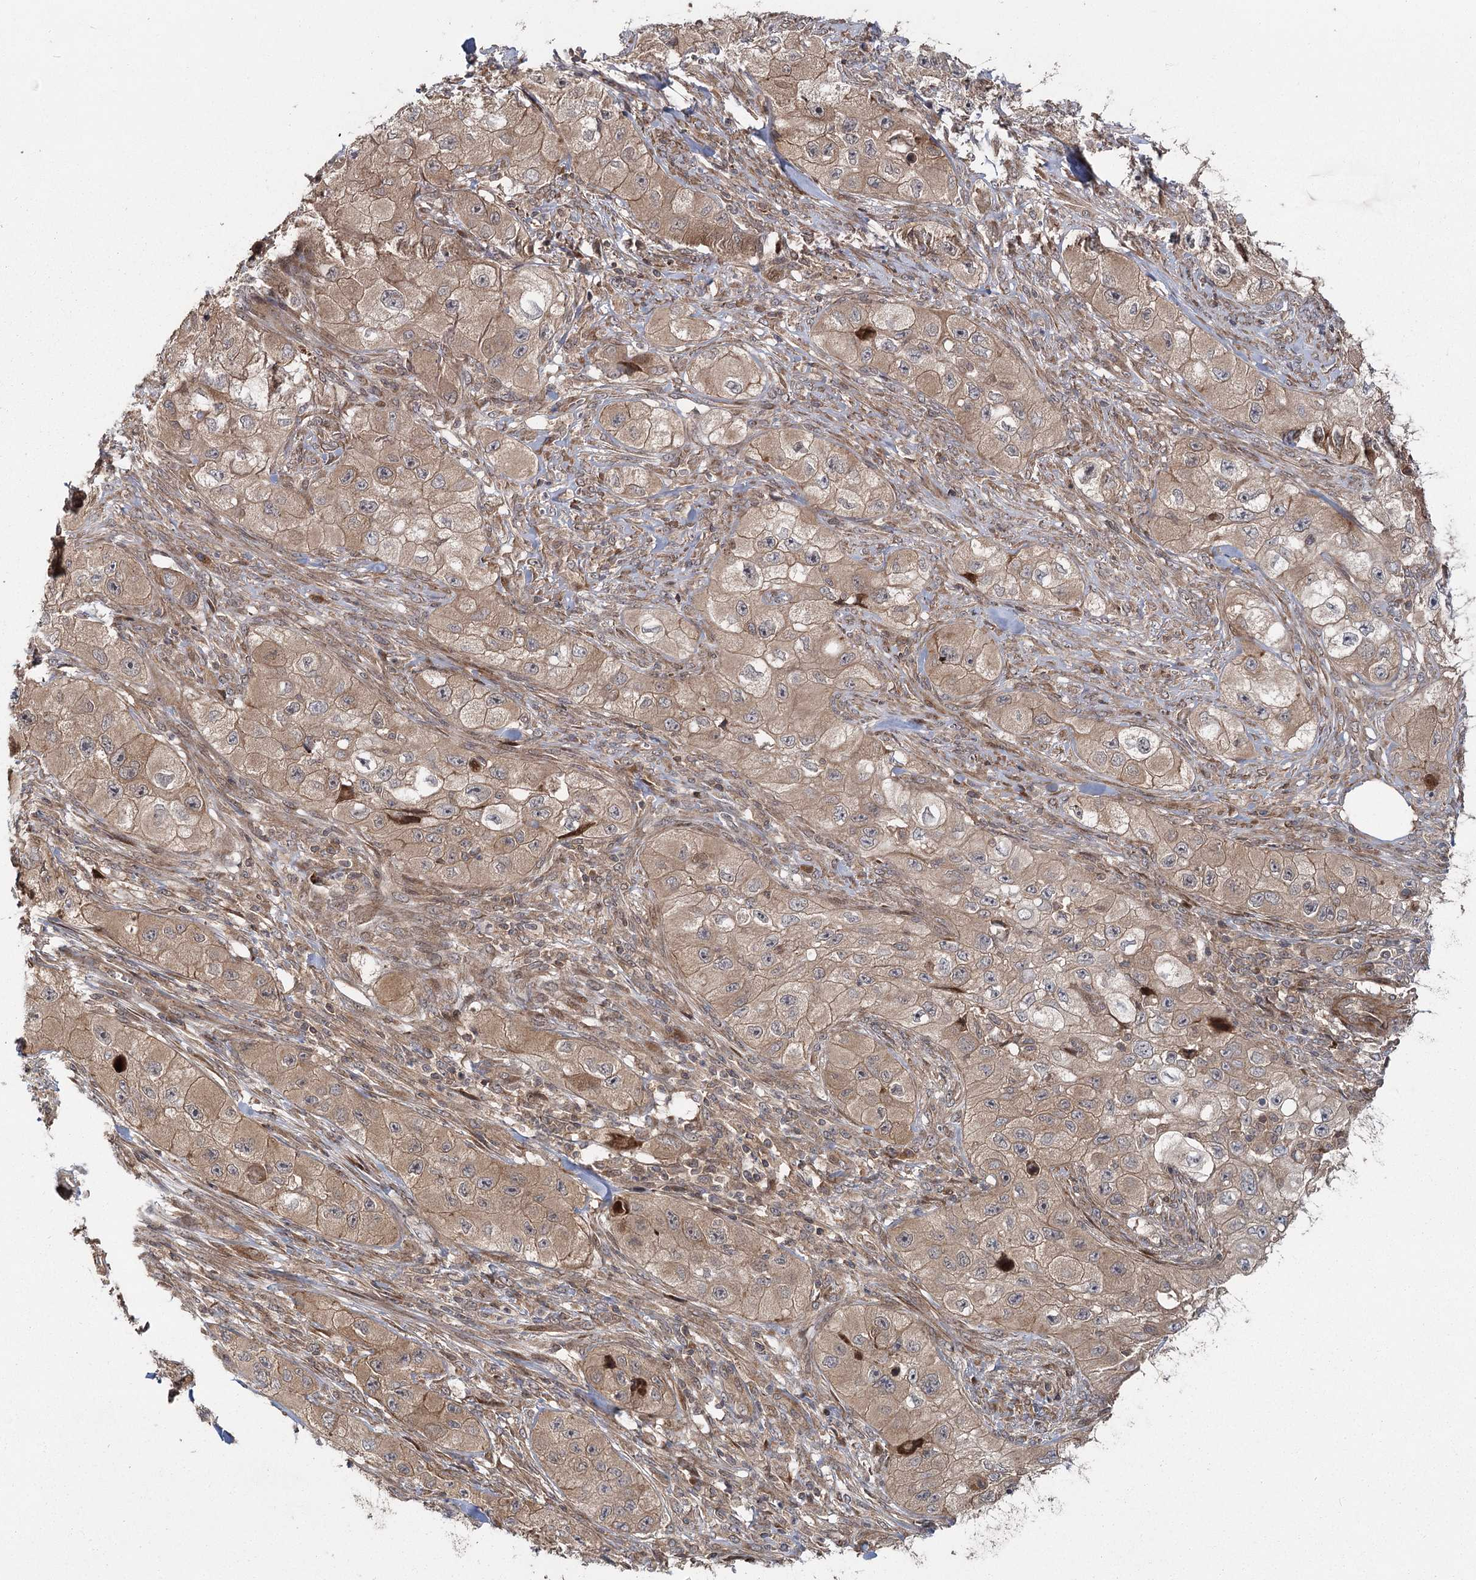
{"staining": {"intensity": "weak", "quantity": ">75%", "location": "cytoplasmic/membranous"}, "tissue": "skin cancer", "cell_type": "Tumor cells", "image_type": "cancer", "snomed": [{"axis": "morphology", "description": "Squamous cell carcinoma, NOS"}, {"axis": "topography", "description": "Skin"}, {"axis": "topography", "description": "Subcutis"}], "caption": "Skin squamous cell carcinoma stained with DAB (3,3'-diaminobenzidine) immunohistochemistry (IHC) reveals low levels of weak cytoplasmic/membranous staining in approximately >75% of tumor cells.", "gene": "RAPGEF6", "patient": {"sex": "male", "age": 73}}